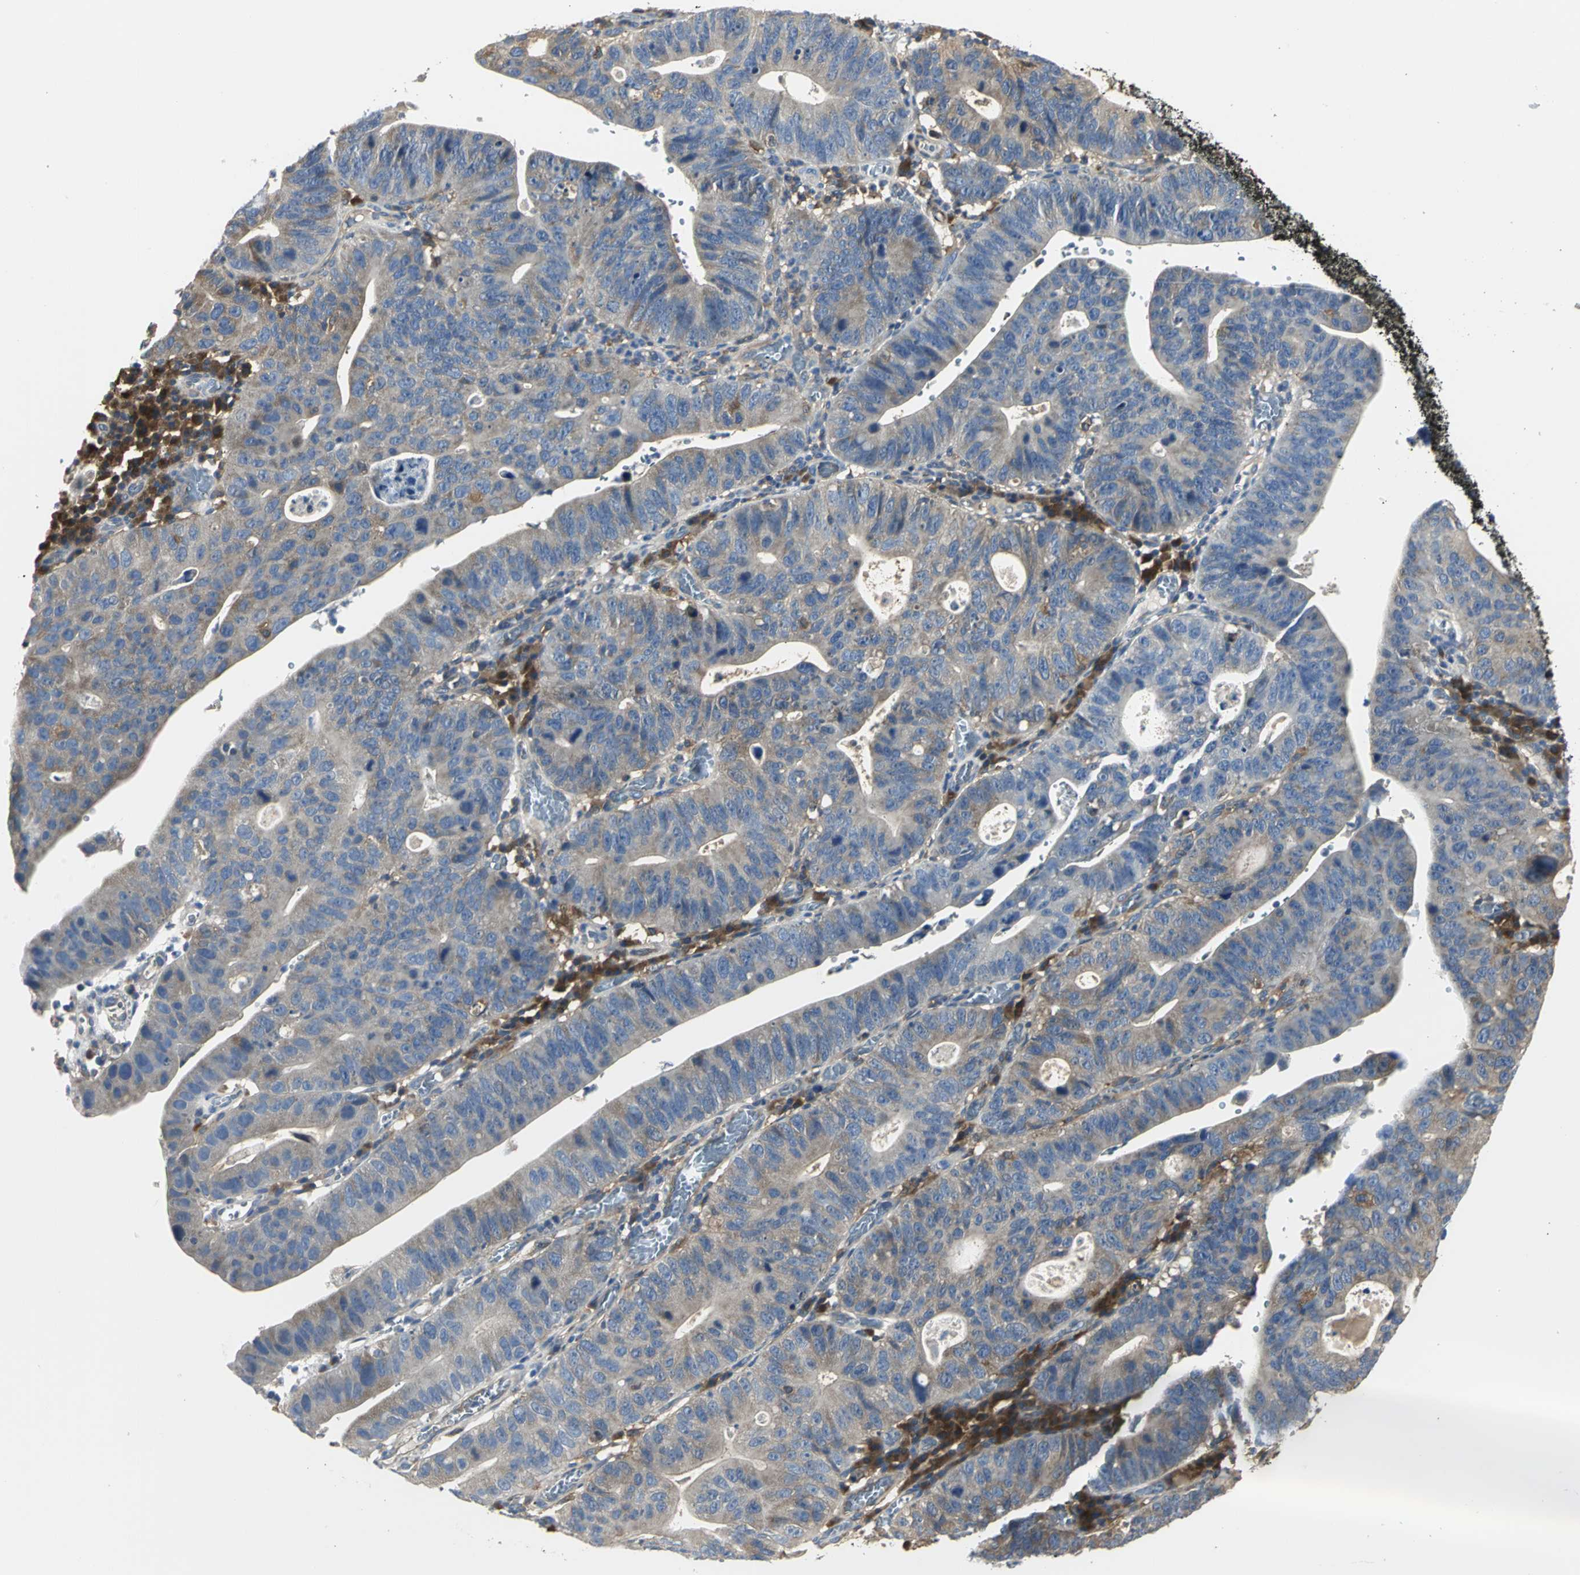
{"staining": {"intensity": "moderate", "quantity": ">75%", "location": "cytoplasmic/membranous"}, "tissue": "stomach cancer", "cell_type": "Tumor cells", "image_type": "cancer", "snomed": [{"axis": "morphology", "description": "Adenocarcinoma, NOS"}, {"axis": "topography", "description": "Stomach"}], "caption": "Immunohistochemical staining of human stomach adenocarcinoma exhibits medium levels of moderate cytoplasmic/membranous protein expression in approximately >75% of tumor cells.", "gene": "CHRNB1", "patient": {"sex": "male", "age": 59}}